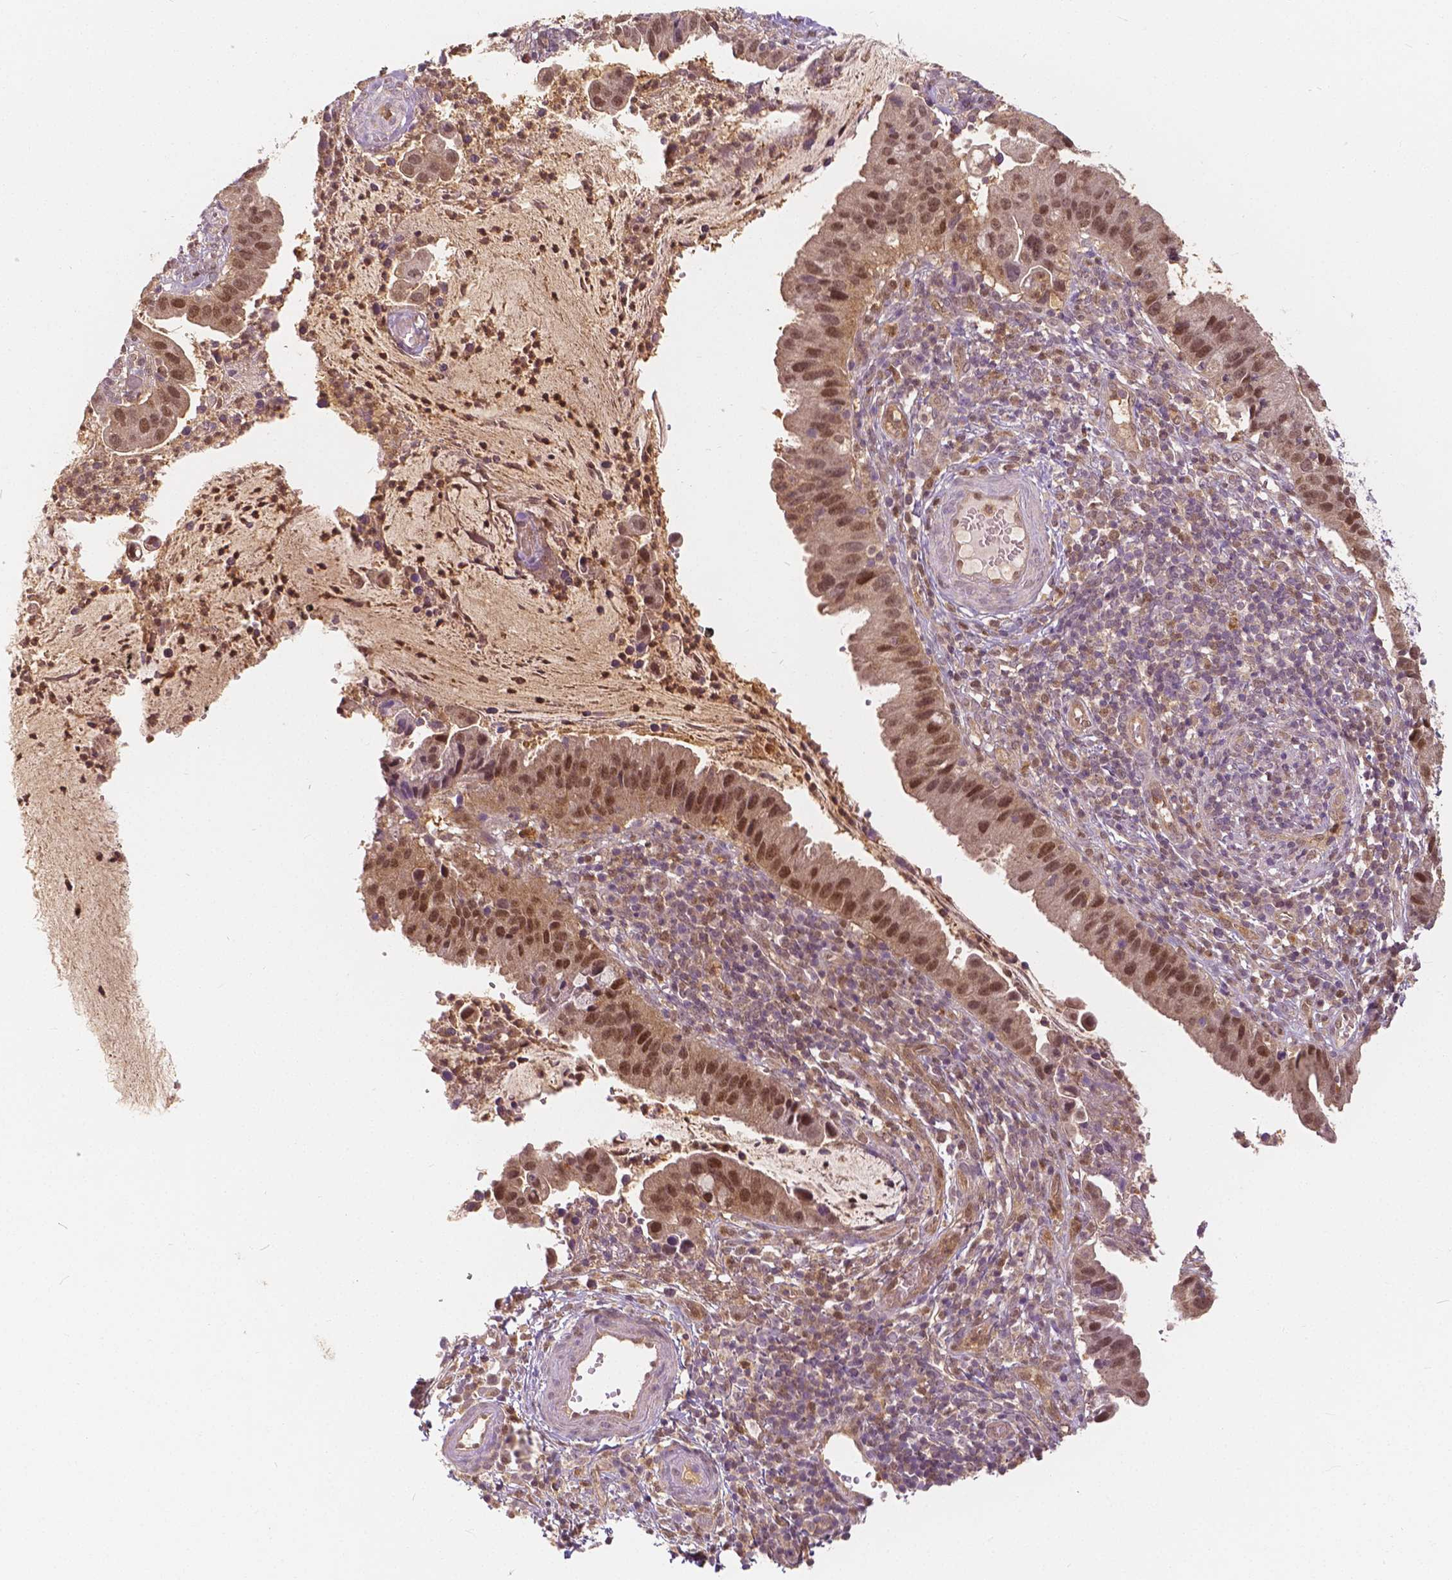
{"staining": {"intensity": "moderate", "quantity": ">75%", "location": "nuclear"}, "tissue": "cervical cancer", "cell_type": "Tumor cells", "image_type": "cancer", "snomed": [{"axis": "morphology", "description": "Adenocarcinoma, NOS"}, {"axis": "topography", "description": "Cervix"}], "caption": "The immunohistochemical stain highlights moderate nuclear expression in tumor cells of cervical adenocarcinoma tissue.", "gene": "NAPRT", "patient": {"sex": "female", "age": 34}}